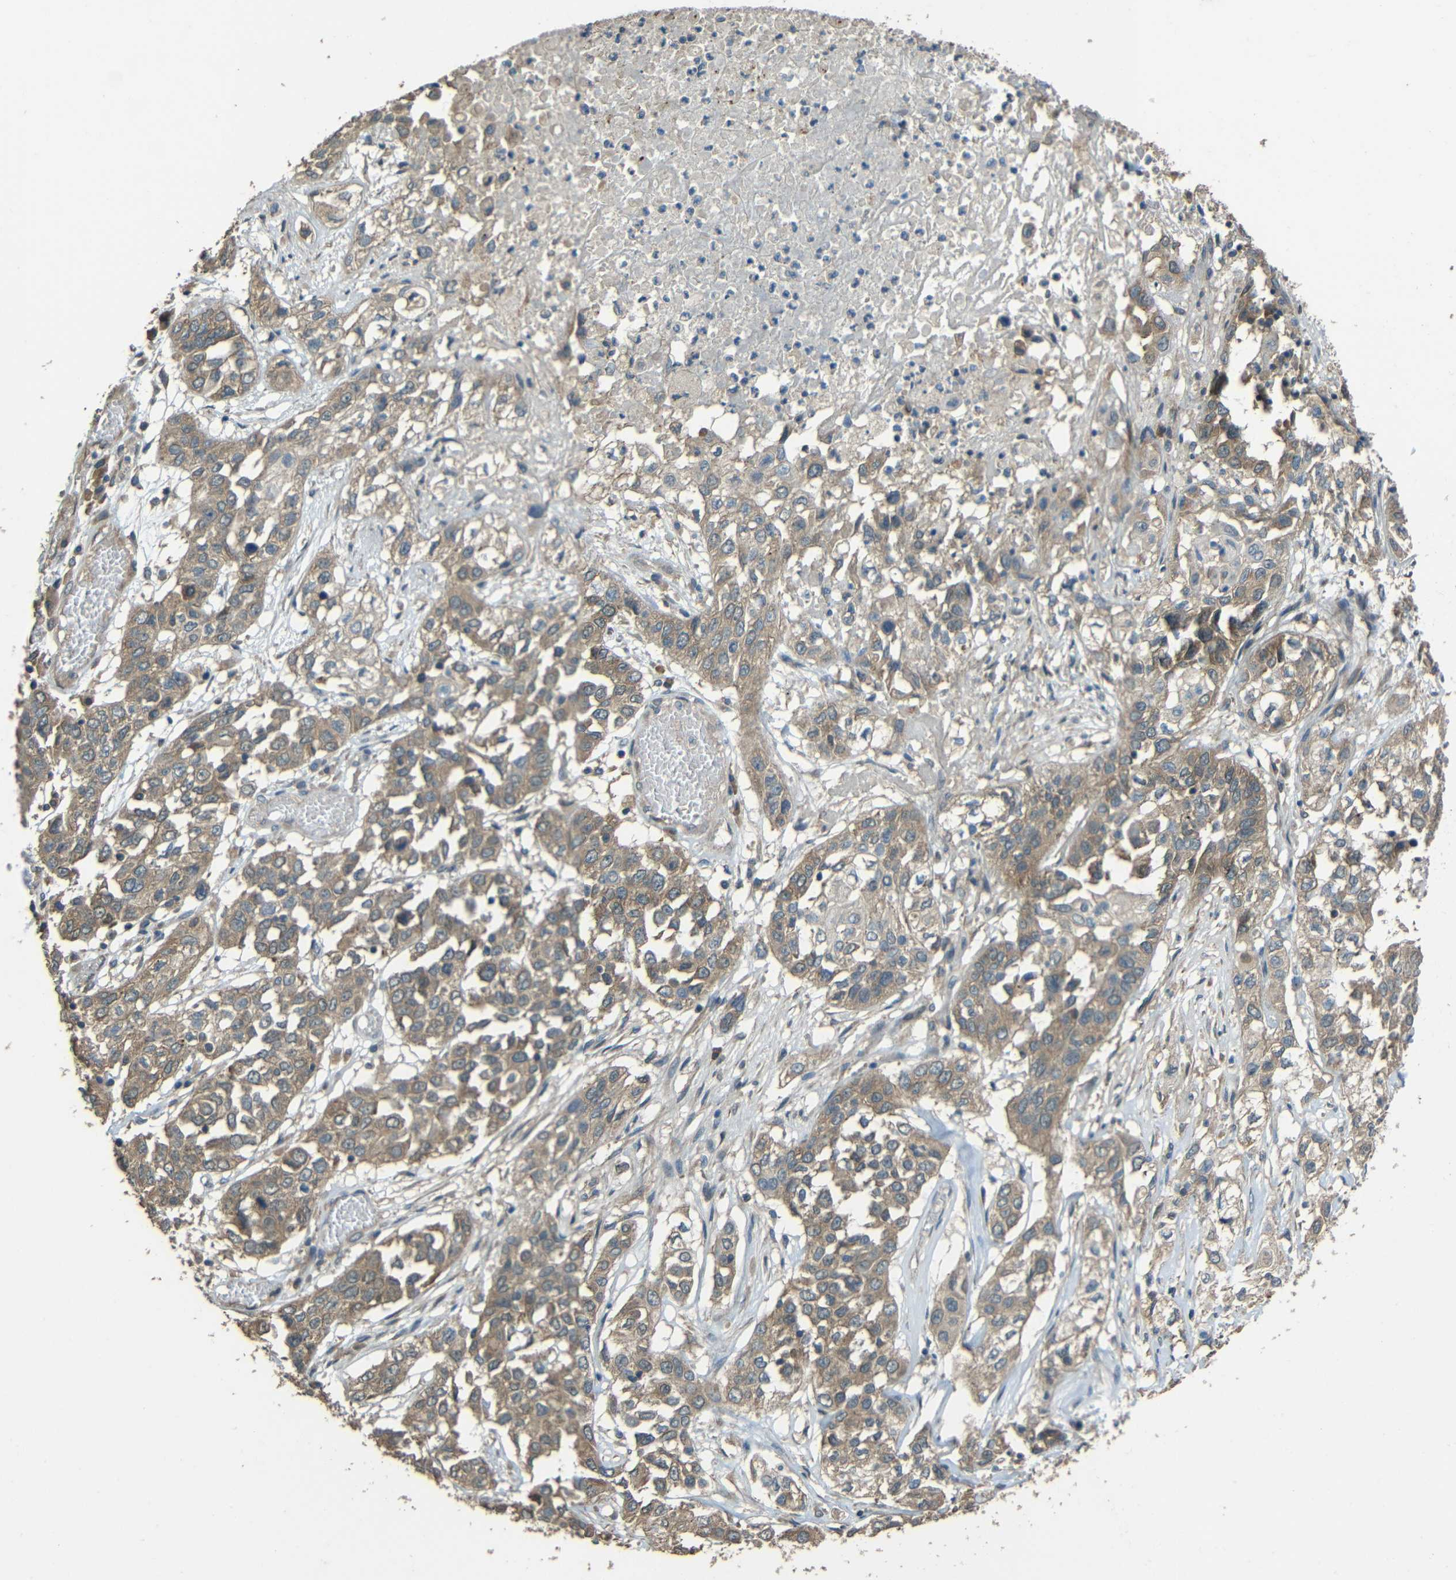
{"staining": {"intensity": "moderate", "quantity": ">75%", "location": "cytoplasmic/membranous"}, "tissue": "lung cancer", "cell_type": "Tumor cells", "image_type": "cancer", "snomed": [{"axis": "morphology", "description": "Squamous cell carcinoma, NOS"}, {"axis": "topography", "description": "Lung"}], "caption": "Squamous cell carcinoma (lung) was stained to show a protein in brown. There is medium levels of moderate cytoplasmic/membranous staining in approximately >75% of tumor cells.", "gene": "ACACA", "patient": {"sex": "male", "age": 71}}